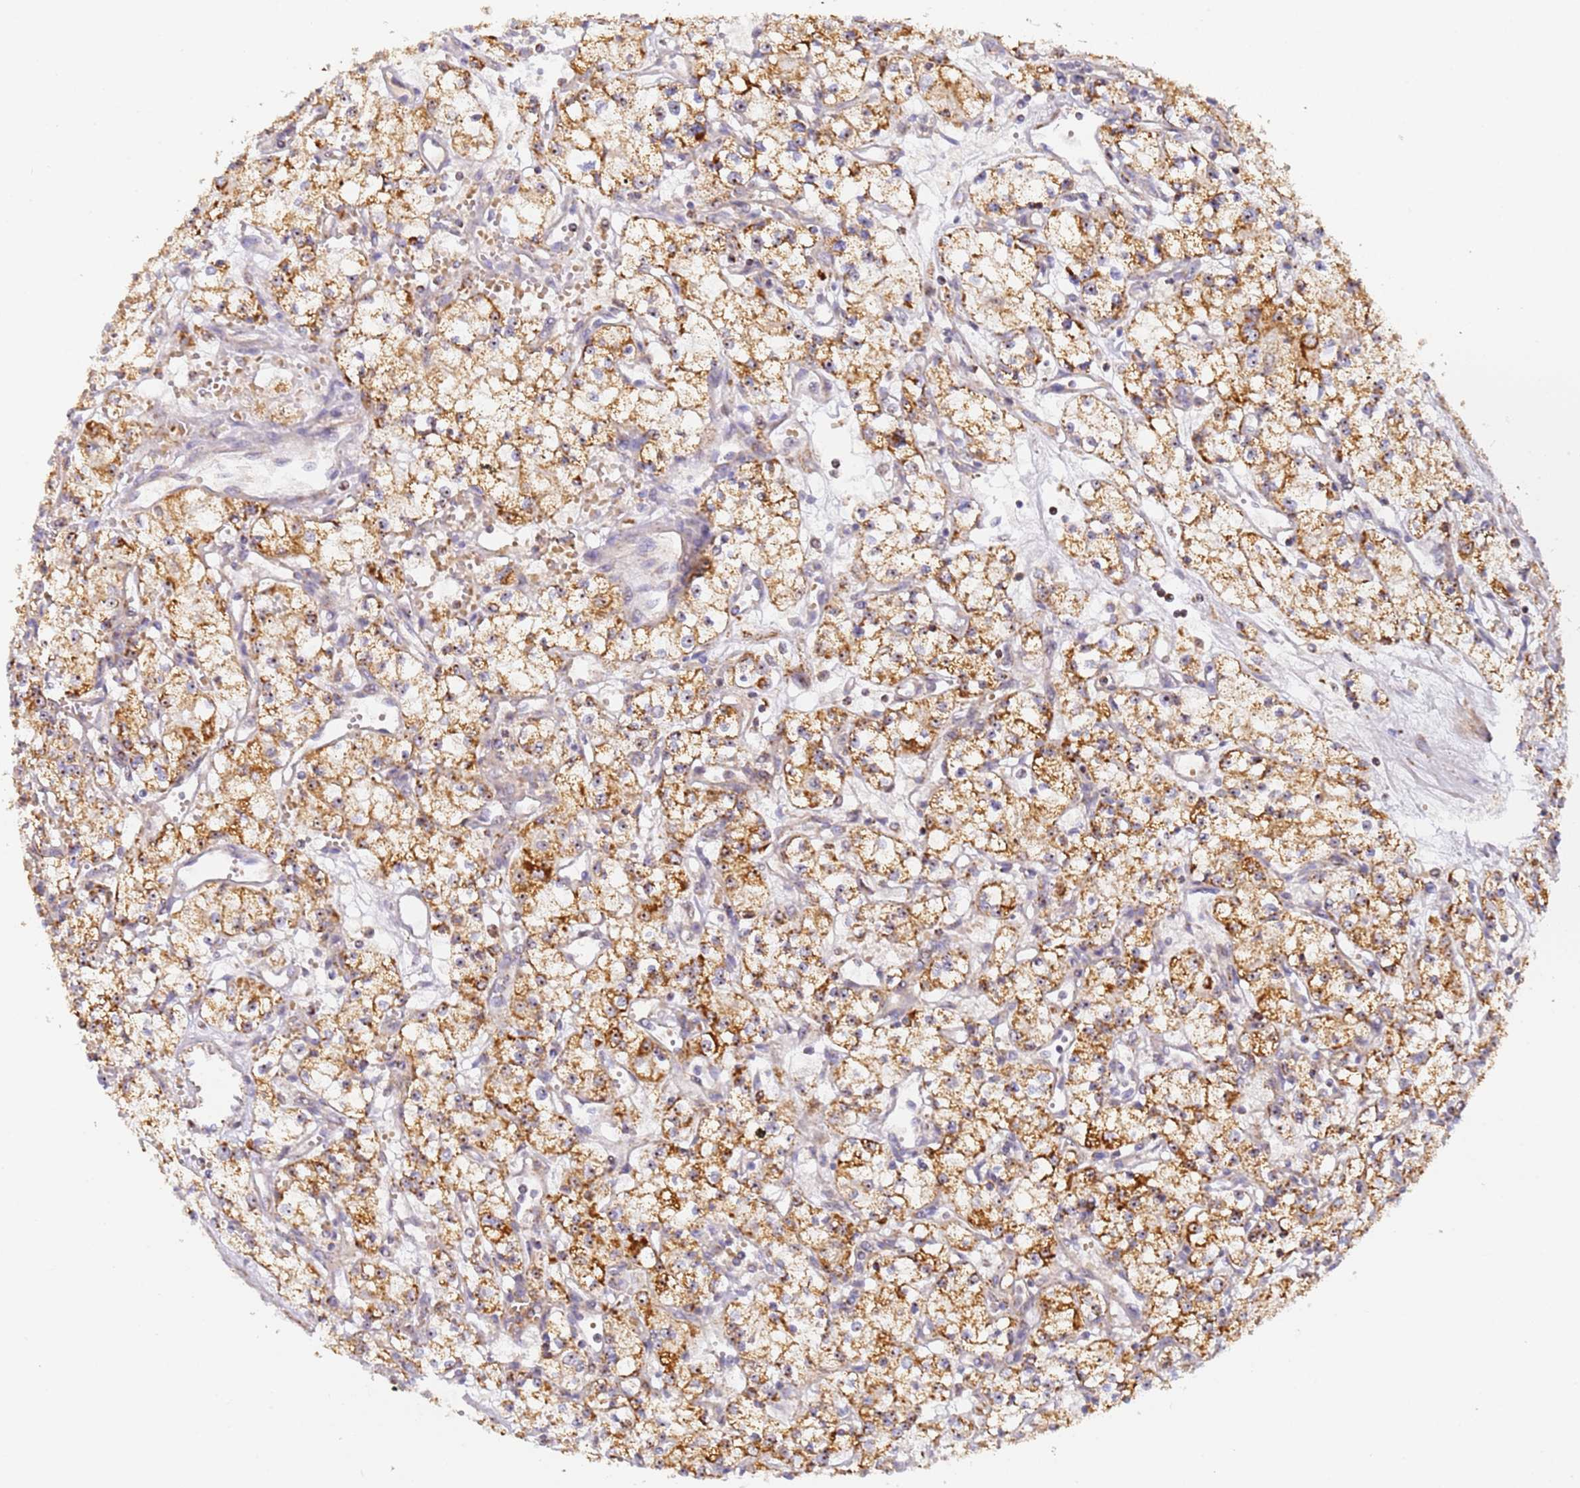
{"staining": {"intensity": "moderate", "quantity": ">75%", "location": "cytoplasmic/membranous"}, "tissue": "renal cancer", "cell_type": "Tumor cells", "image_type": "cancer", "snomed": [{"axis": "morphology", "description": "Adenocarcinoma, NOS"}, {"axis": "topography", "description": "Kidney"}], "caption": "Immunohistochemistry (DAB) staining of human renal cancer shows moderate cytoplasmic/membranous protein positivity in approximately >75% of tumor cells.", "gene": "FRG2C", "patient": {"sex": "male", "age": 59}}